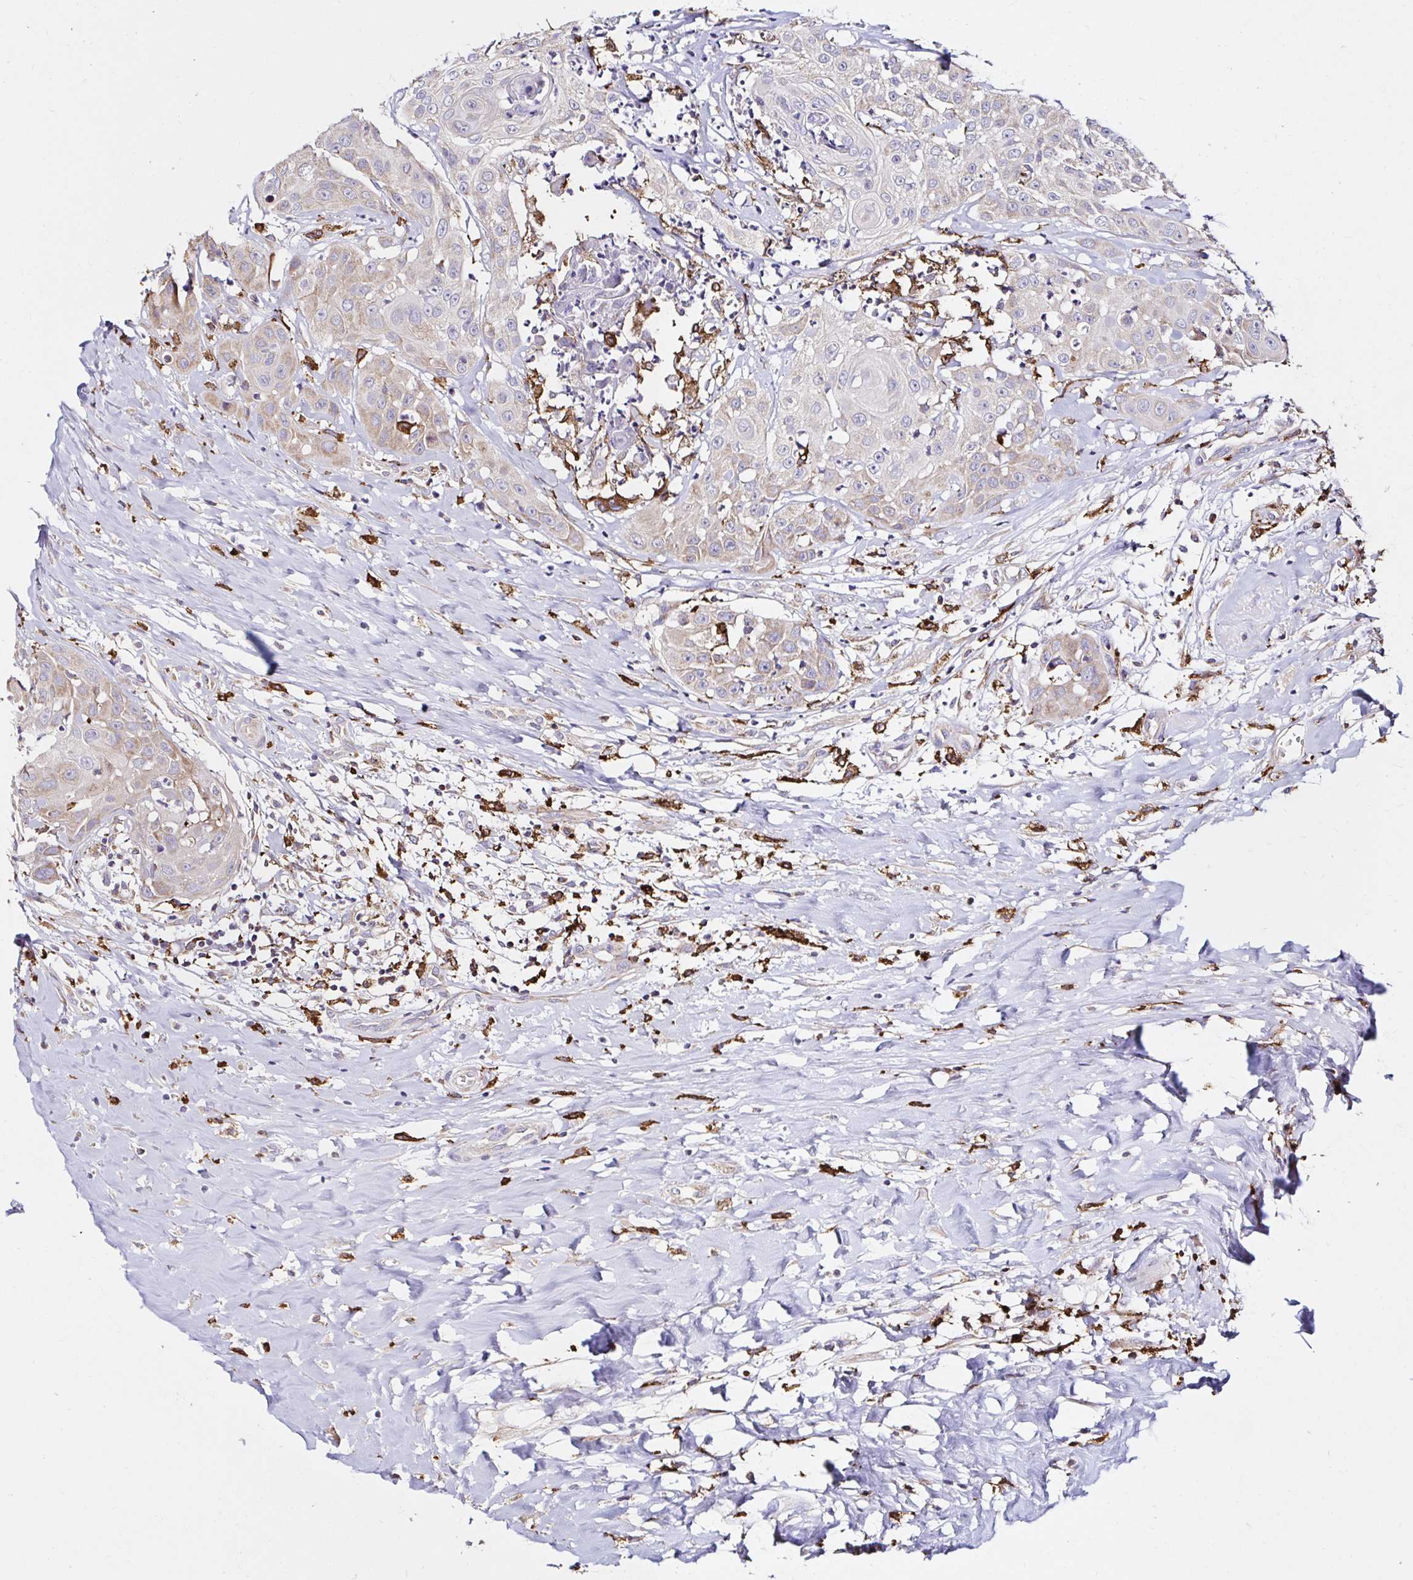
{"staining": {"intensity": "weak", "quantity": "<25%", "location": "cytoplasmic/membranous"}, "tissue": "head and neck cancer", "cell_type": "Tumor cells", "image_type": "cancer", "snomed": [{"axis": "morphology", "description": "Squamous cell carcinoma, NOS"}, {"axis": "topography", "description": "Head-Neck"}], "caption": "The image exhibits no staining of tumor cells in head and neck squamous cell carcinoma. The staining was performed using DAB (3,3'-diaminobenzidine) to visualize the protein expression in brown, while the nuclei were stained in blue with hematoxylin (Magnification: 20x).", "gene": "MSR1", "patient": {"sex": "male", "age": 83}}